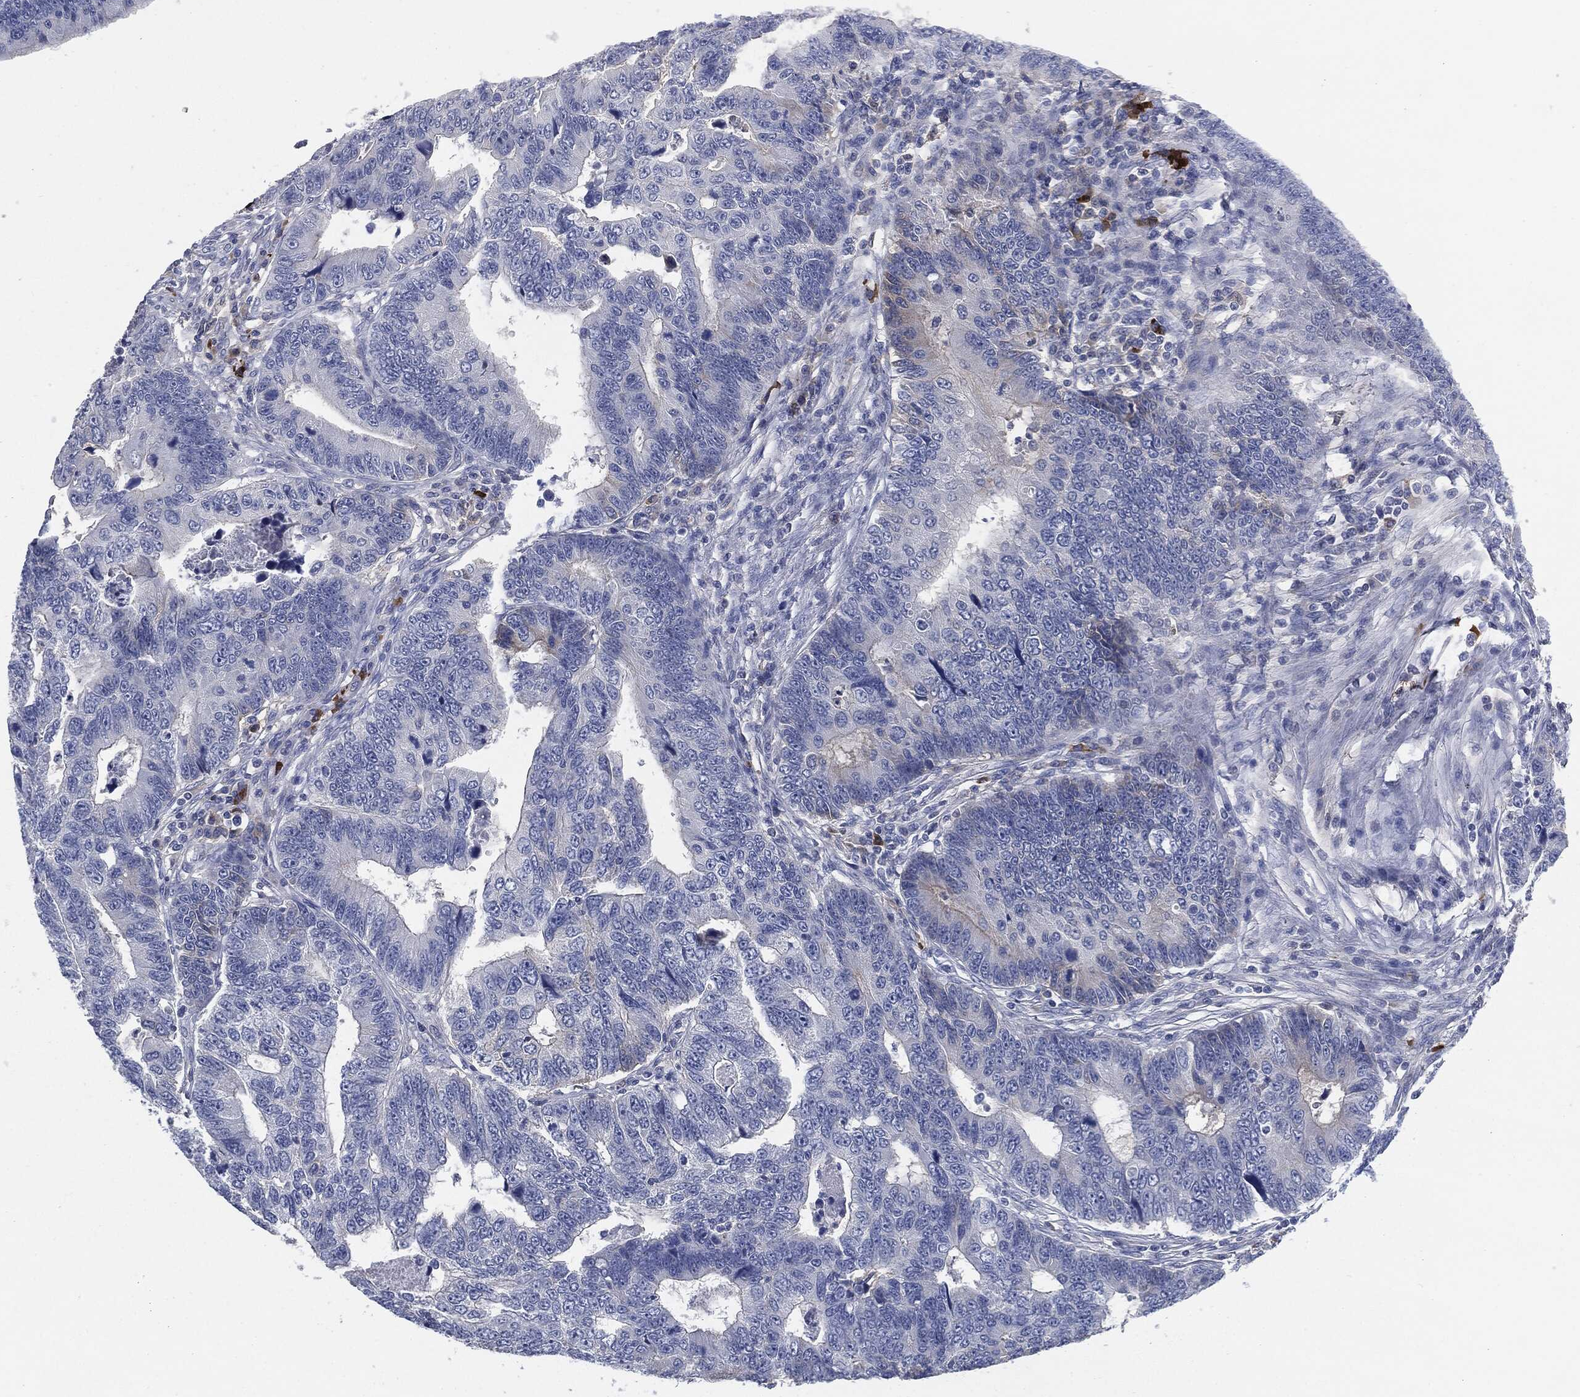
{"staining": {"intensity": "negative", "quantity": "none", "location": "none"}, "tissue": "colorectal cancer", "cell_type": "Tumor cells", "image_type": "cancer", "snomed": [{"axis": "morphology", "description": "Adenocarcinoma, NOS"}, {"axis": "topography", "description": "Colon"}], "caption": "IHC photomicrograph of human colorectal adenocarcinoma stained for a protein (brown), which exhibits no expression in tumor cells.", "gene": "CD27", "patient": {"sex": "female", "age": 72}}